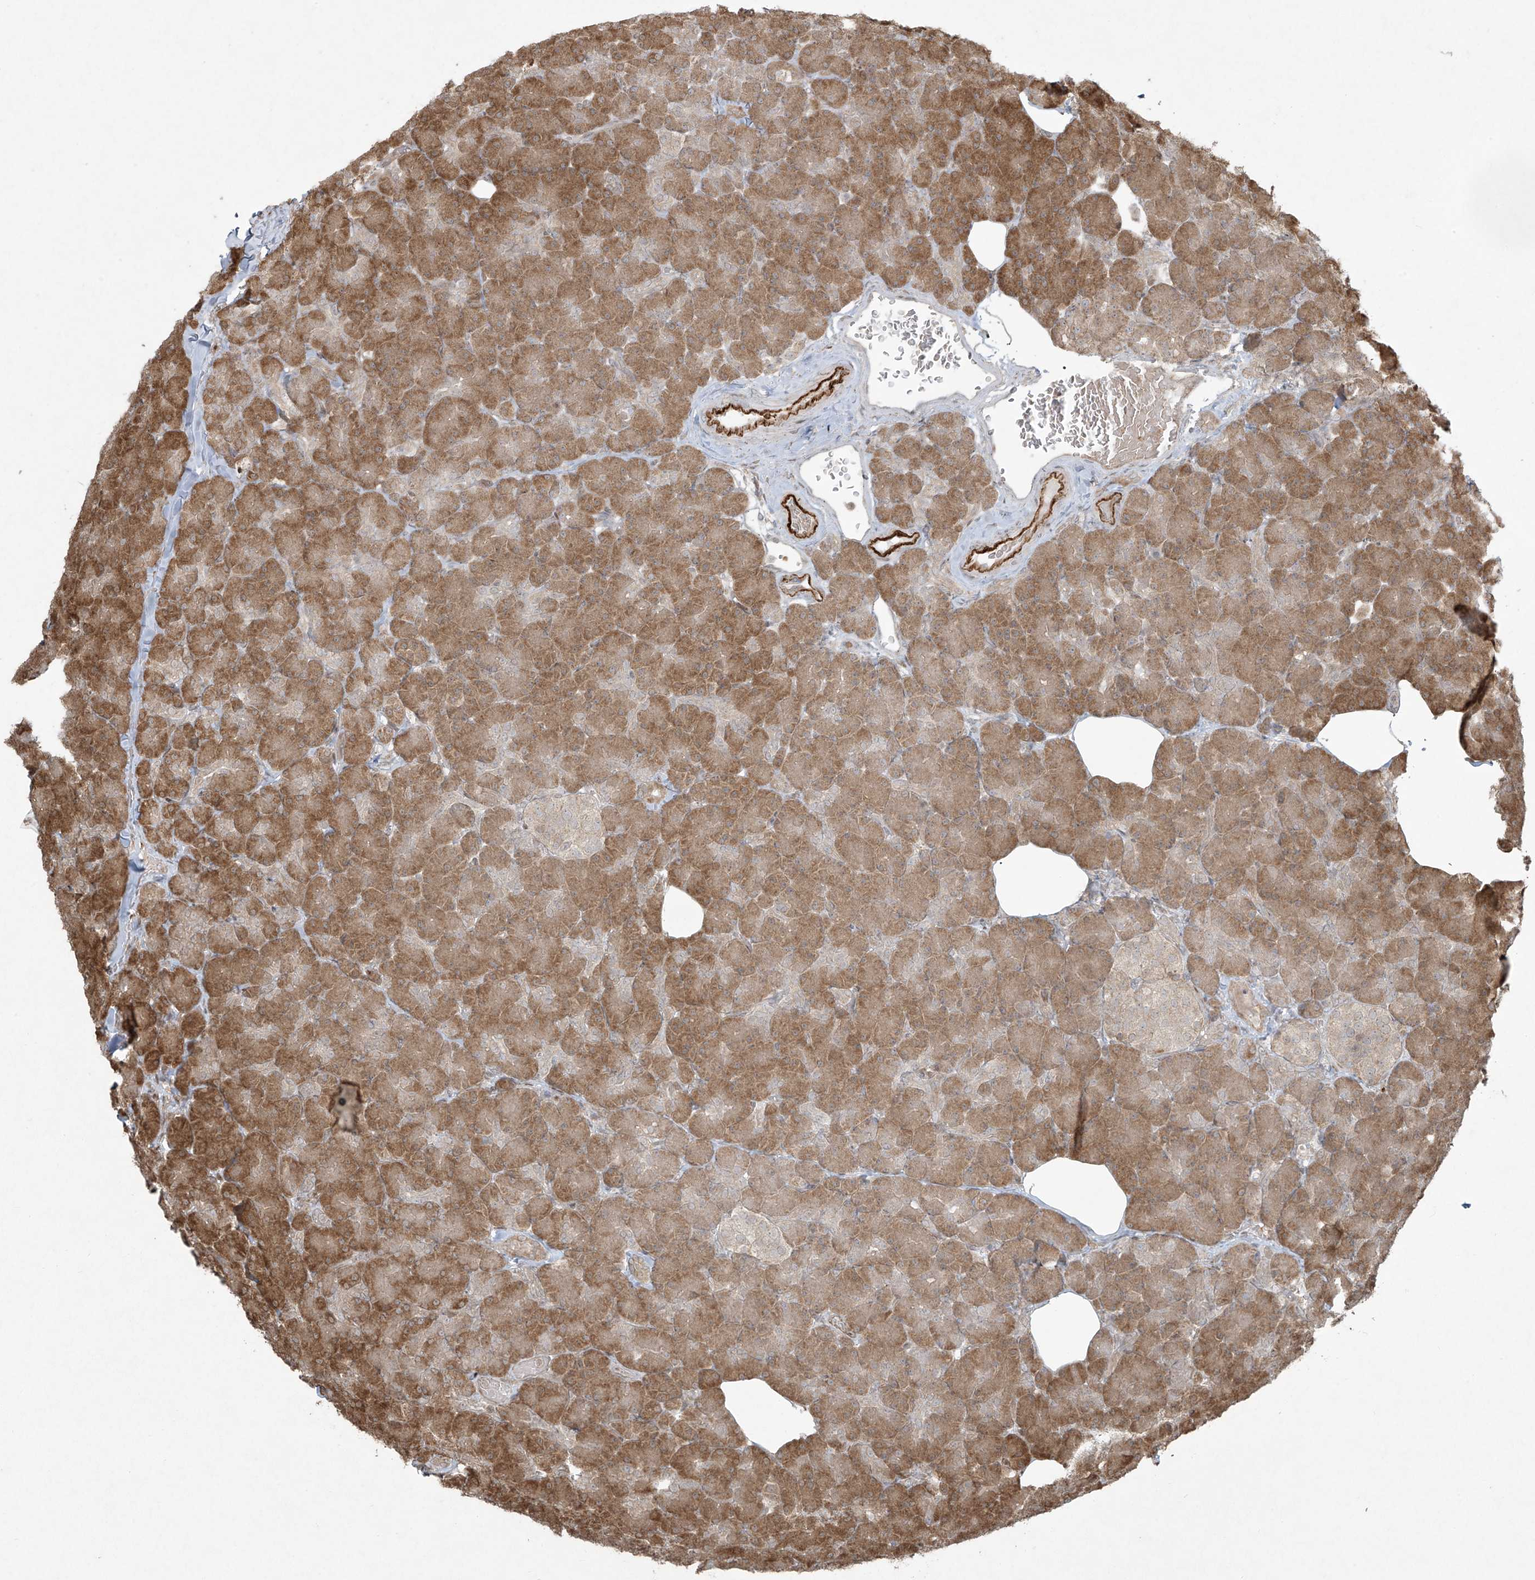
{"staining": {"intensity": "moderate", "quantity": ">75%", "location": "cytoplasmic/membranous"}, "tissue": "pancreas", "cell_type": "Exocrine glandular cells", "image_type": "normal", "snomed": [{"axis": "morphology", "description": "Normal tissue, NOS"}, {"axis": "topography", "description": "Pancreas"}], "caption": "The immunohistochemical stain labels moderate cytoplasmic/membranous staining in exocrine glandular cells of unremarkable pancreas.", "gene": "TTC22", "patient": {"sex": "female", "age": 43}}